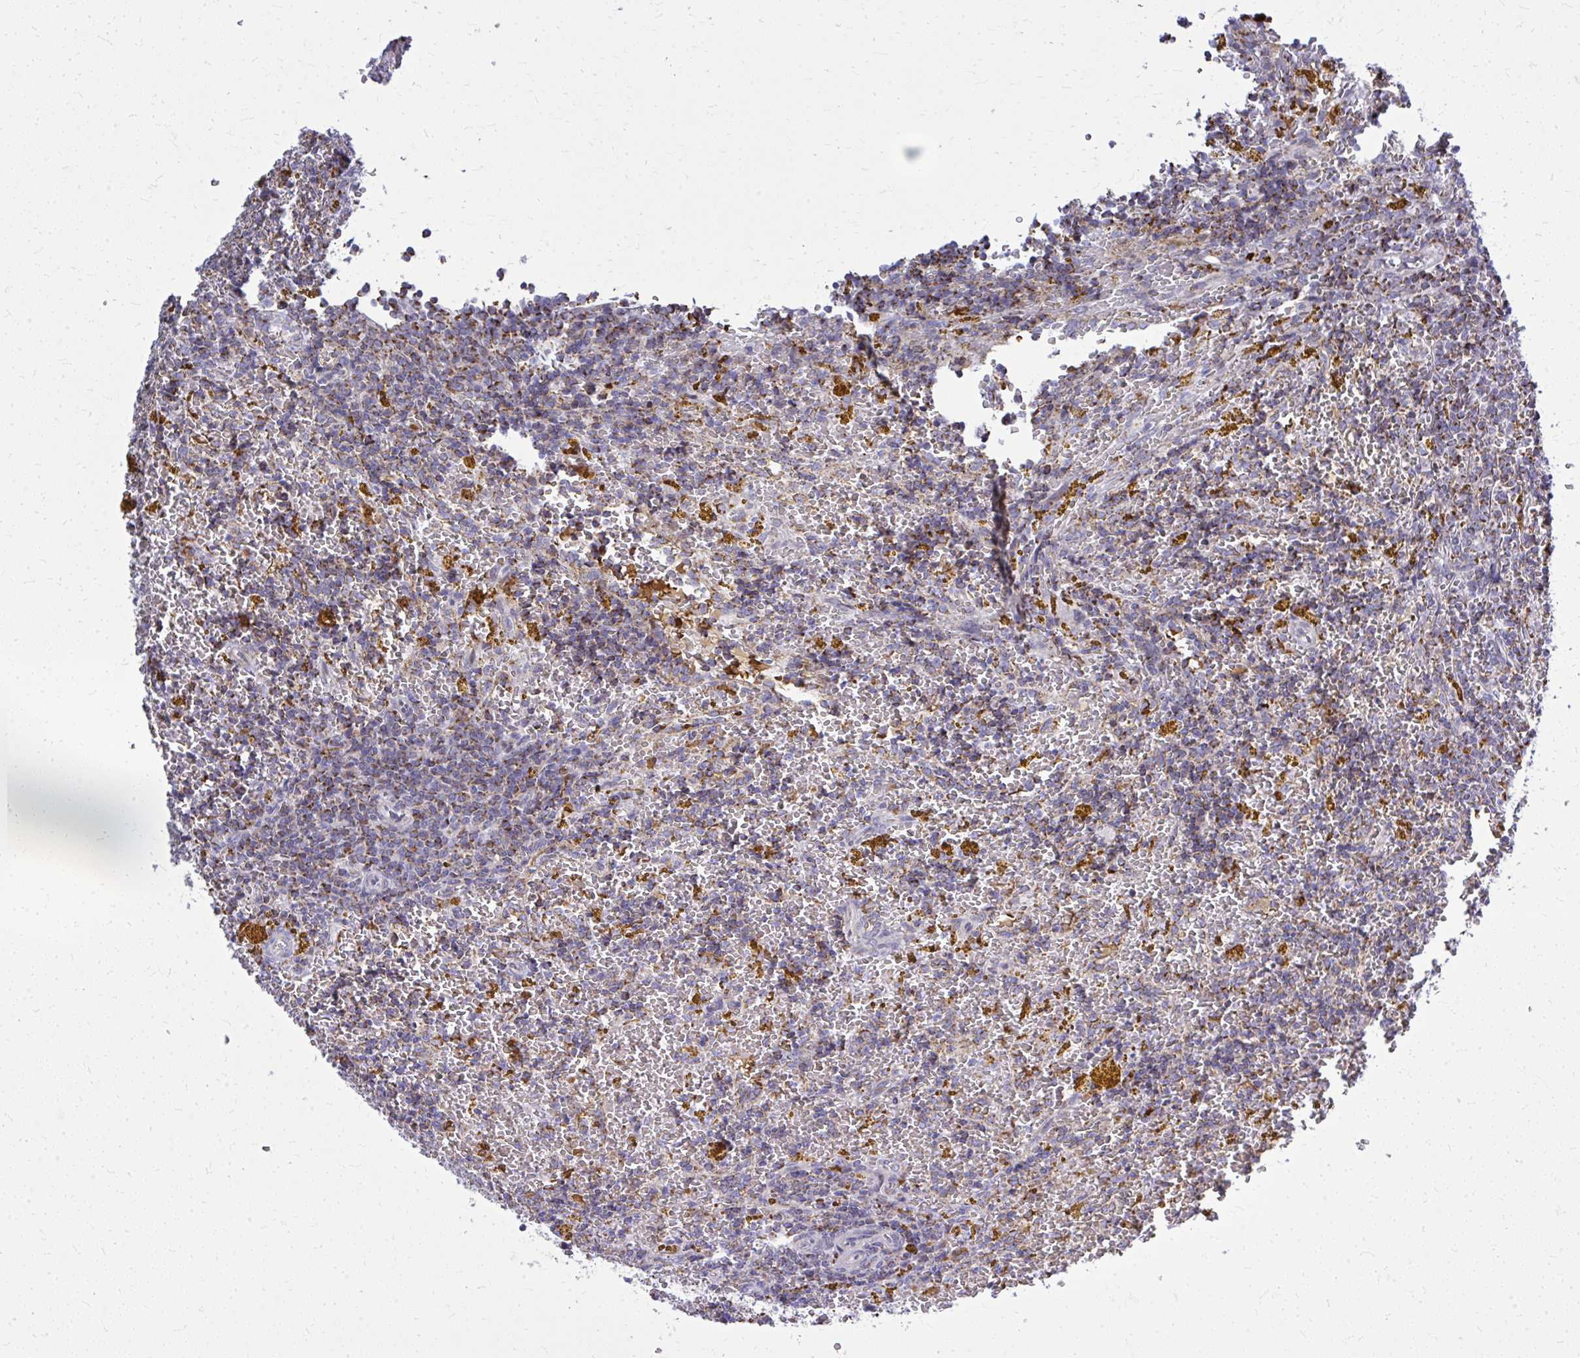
{"staining": {"intensity": "weak", "quantity": "25%-75%", "location": "cytoplasmic/membranous"}, "tissue": "lymphoma", "cell_type": "Tumor cells", "image_type": "cancer", "snomed": [{"axis": "morphology", "description": "Malignant lymphoma, non-Hodgkin's type, Low grade"}, {"axis": "topography", "description": "Spleen"}, {"axis": "topography", "description": "Lymph node"}], "caption": "Weak cytoplasmic/membranous positivity is present in approximately 25%-75% of tumor cells in lymphoma.", "gene": "ZNF362", "patient": {"sex": "female", "age": 66}}